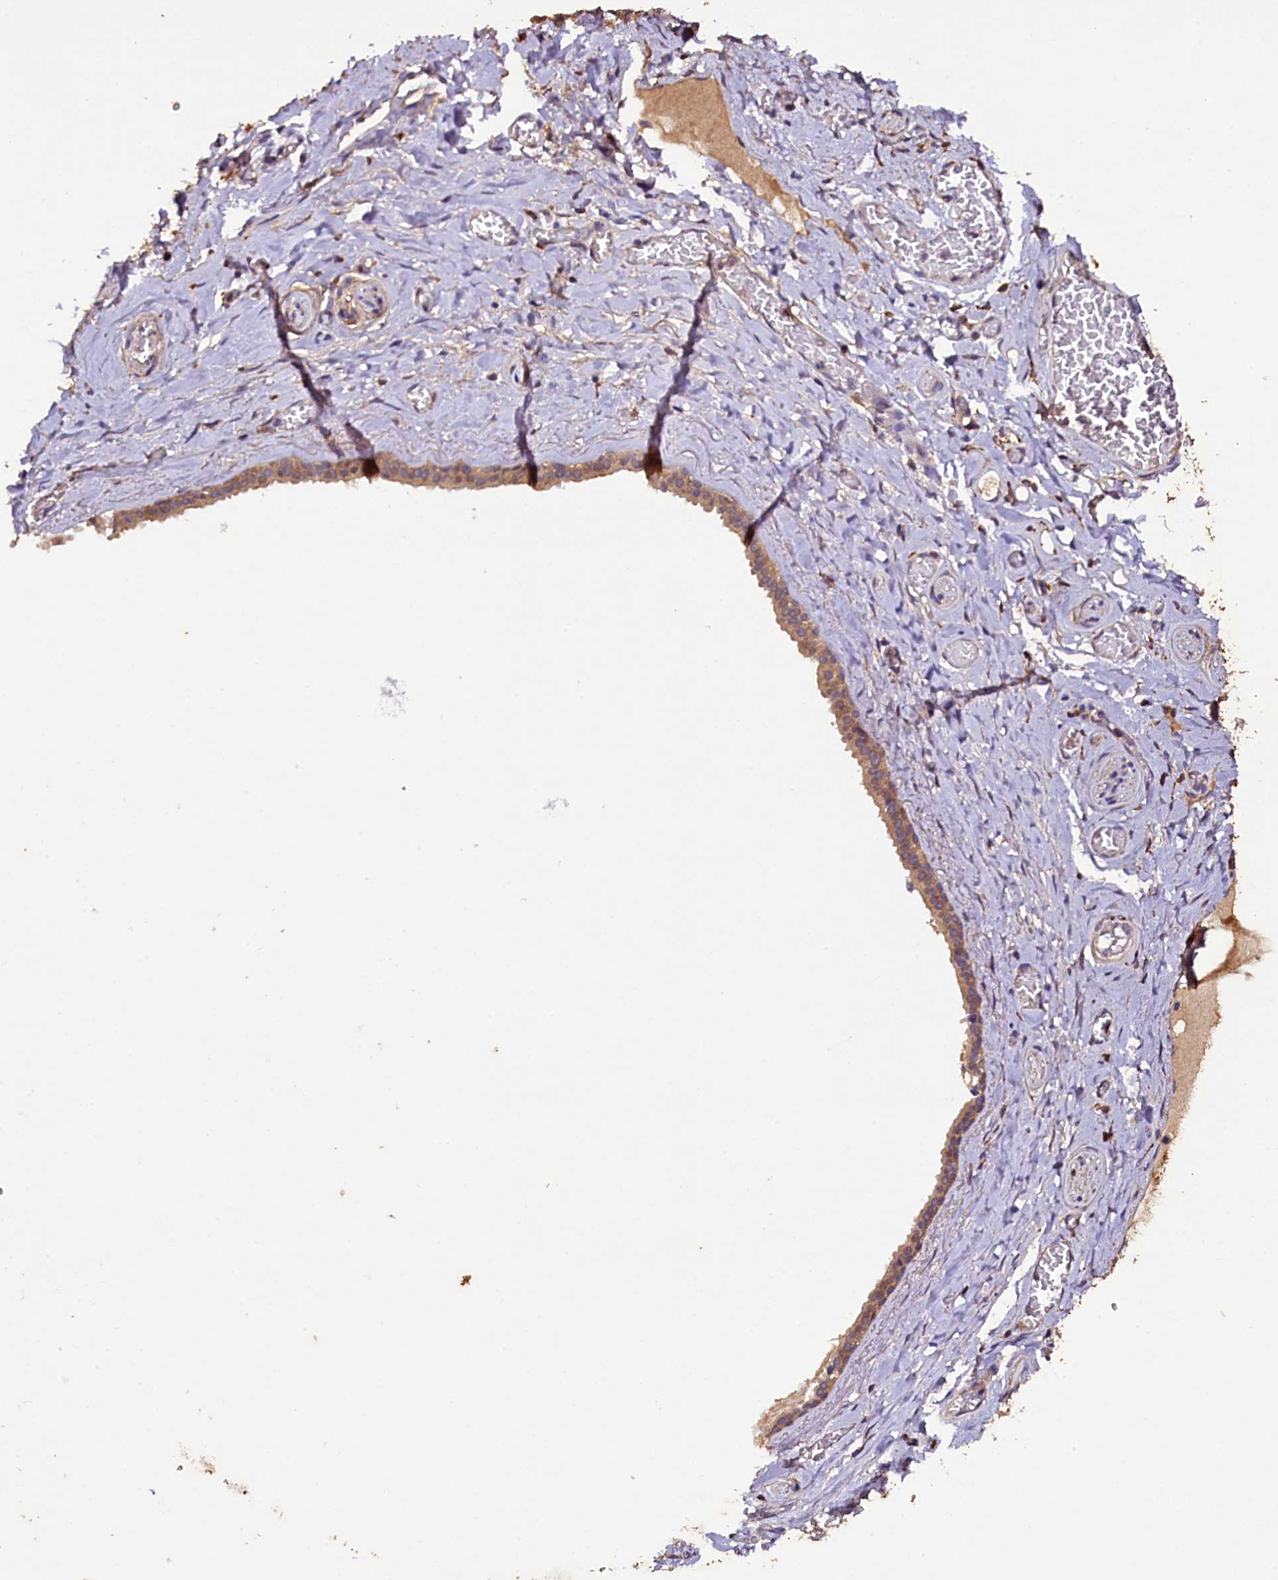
{"staining": {"intensity": "negative", "quantity": "none", "location": "none"}, "tissue": "adipose tissue", "cell_type": "Adipocytes", "image_type": "normal", "snomed": [{"axis": "morphology", "description": "Normal tissue, NOS"}, {"axis": "topography", "description": "Salivary gland"}, {"axis": "topography", "description": "Peripheral nerve tissue"}], "caption": "Benign adipose tissue was stained to show a protein in brown. There is no significant expression in adipocytes. (DAB (3,3'-diaminobenzidine) immunohistochemistry (IHC) with hematoxylin counter stain).", "gene": "PLXNB1", "patient": {"sex": "male", "age": 62}}